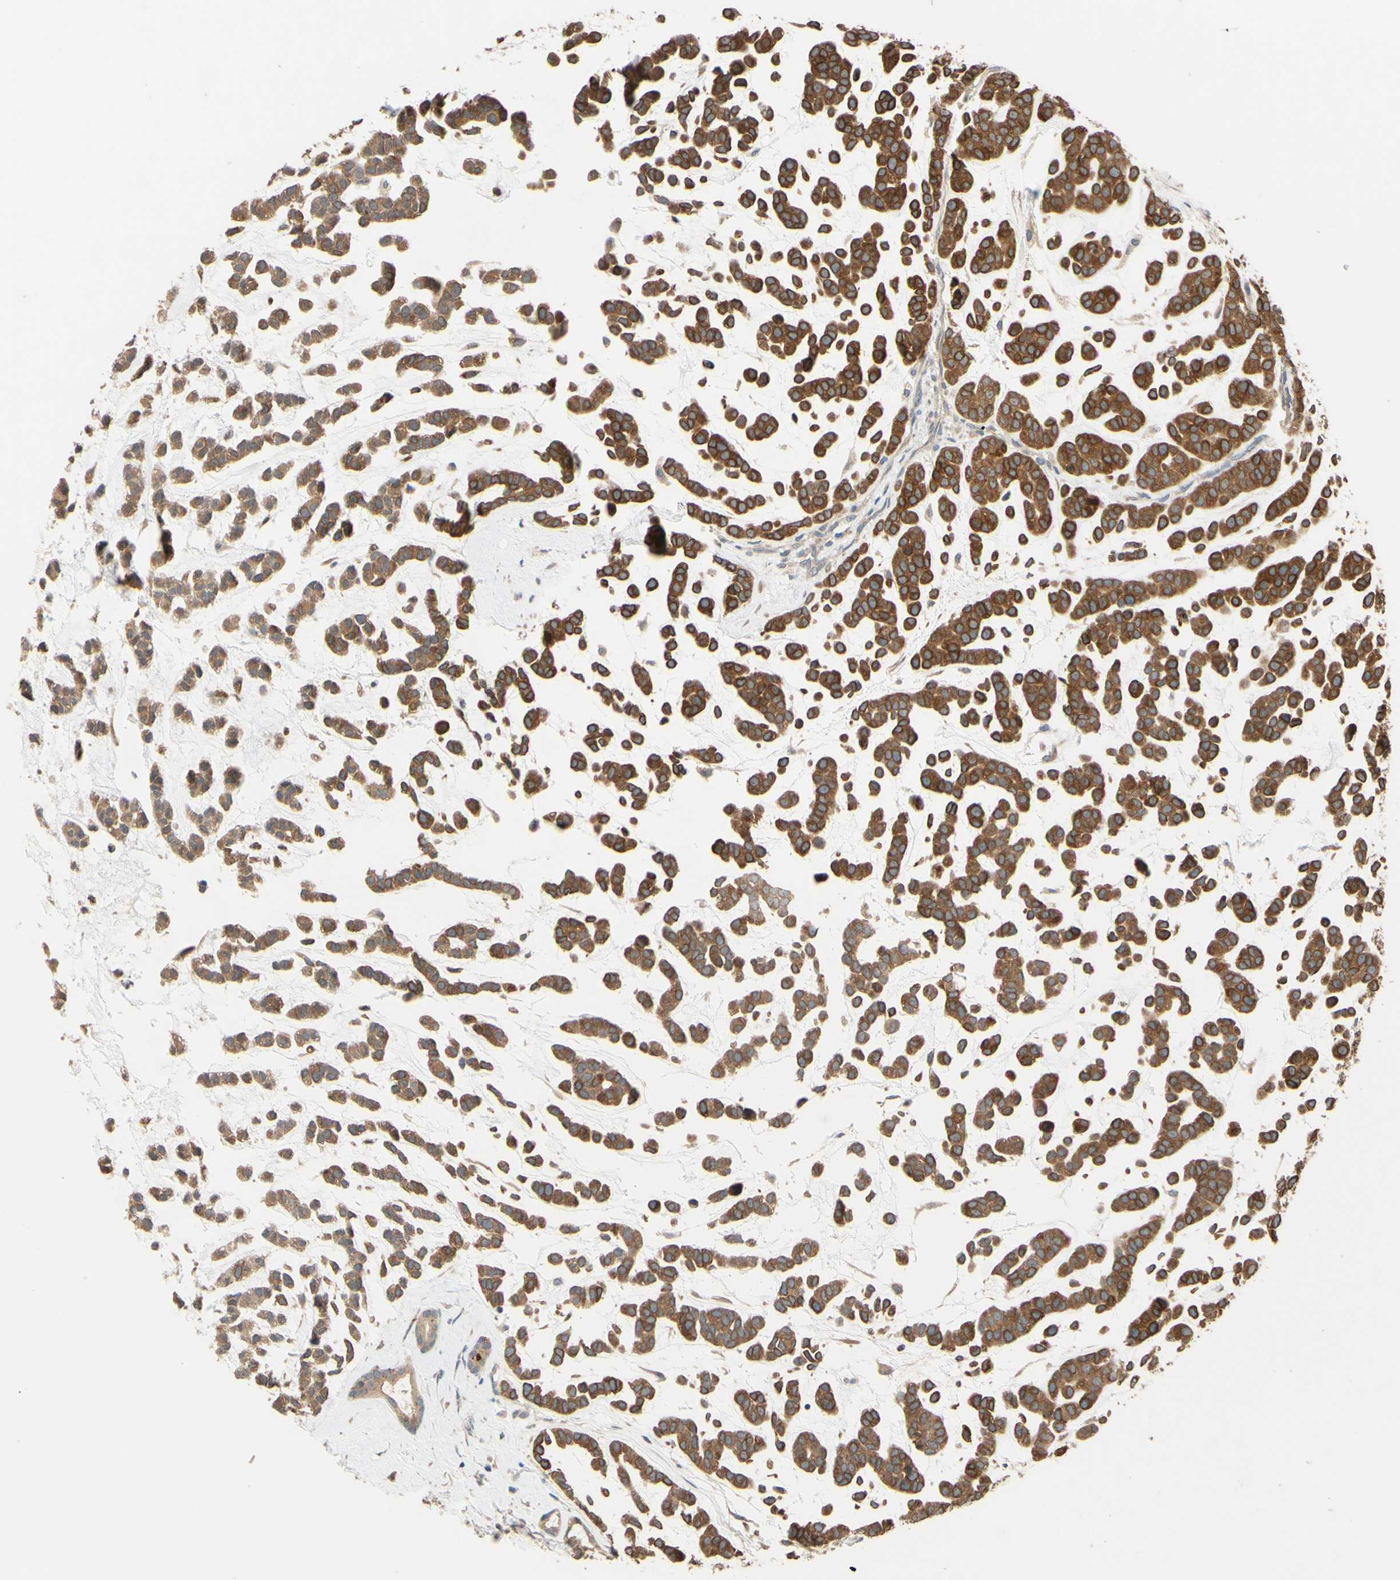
{"staining": {"intensity": "strong", "quantity": ">75%", "location": "cytoplasmic/membranous"}, "tissue": "head and neck cancer", "cell_type": "Tumor cells", "image_type": "cancer", "snomed": [{"axis": "morphology", "description": "Adenocarcinoma, NOS"}, {"axis": "morphology", "description": "Adenoma, NOS"}, {"axis": "topography", "description": "Head-Neck"}], "caption": "Protein staining of adenocarcinoma (head and neck) tissue displays strong cytoplasmic/membranous staining in approximately >75% of tumor cells. (IHC, brightfield microscopy, high magnification).", "gene": "SMIM19", "patient": {"sex": "female", "age": 55}}